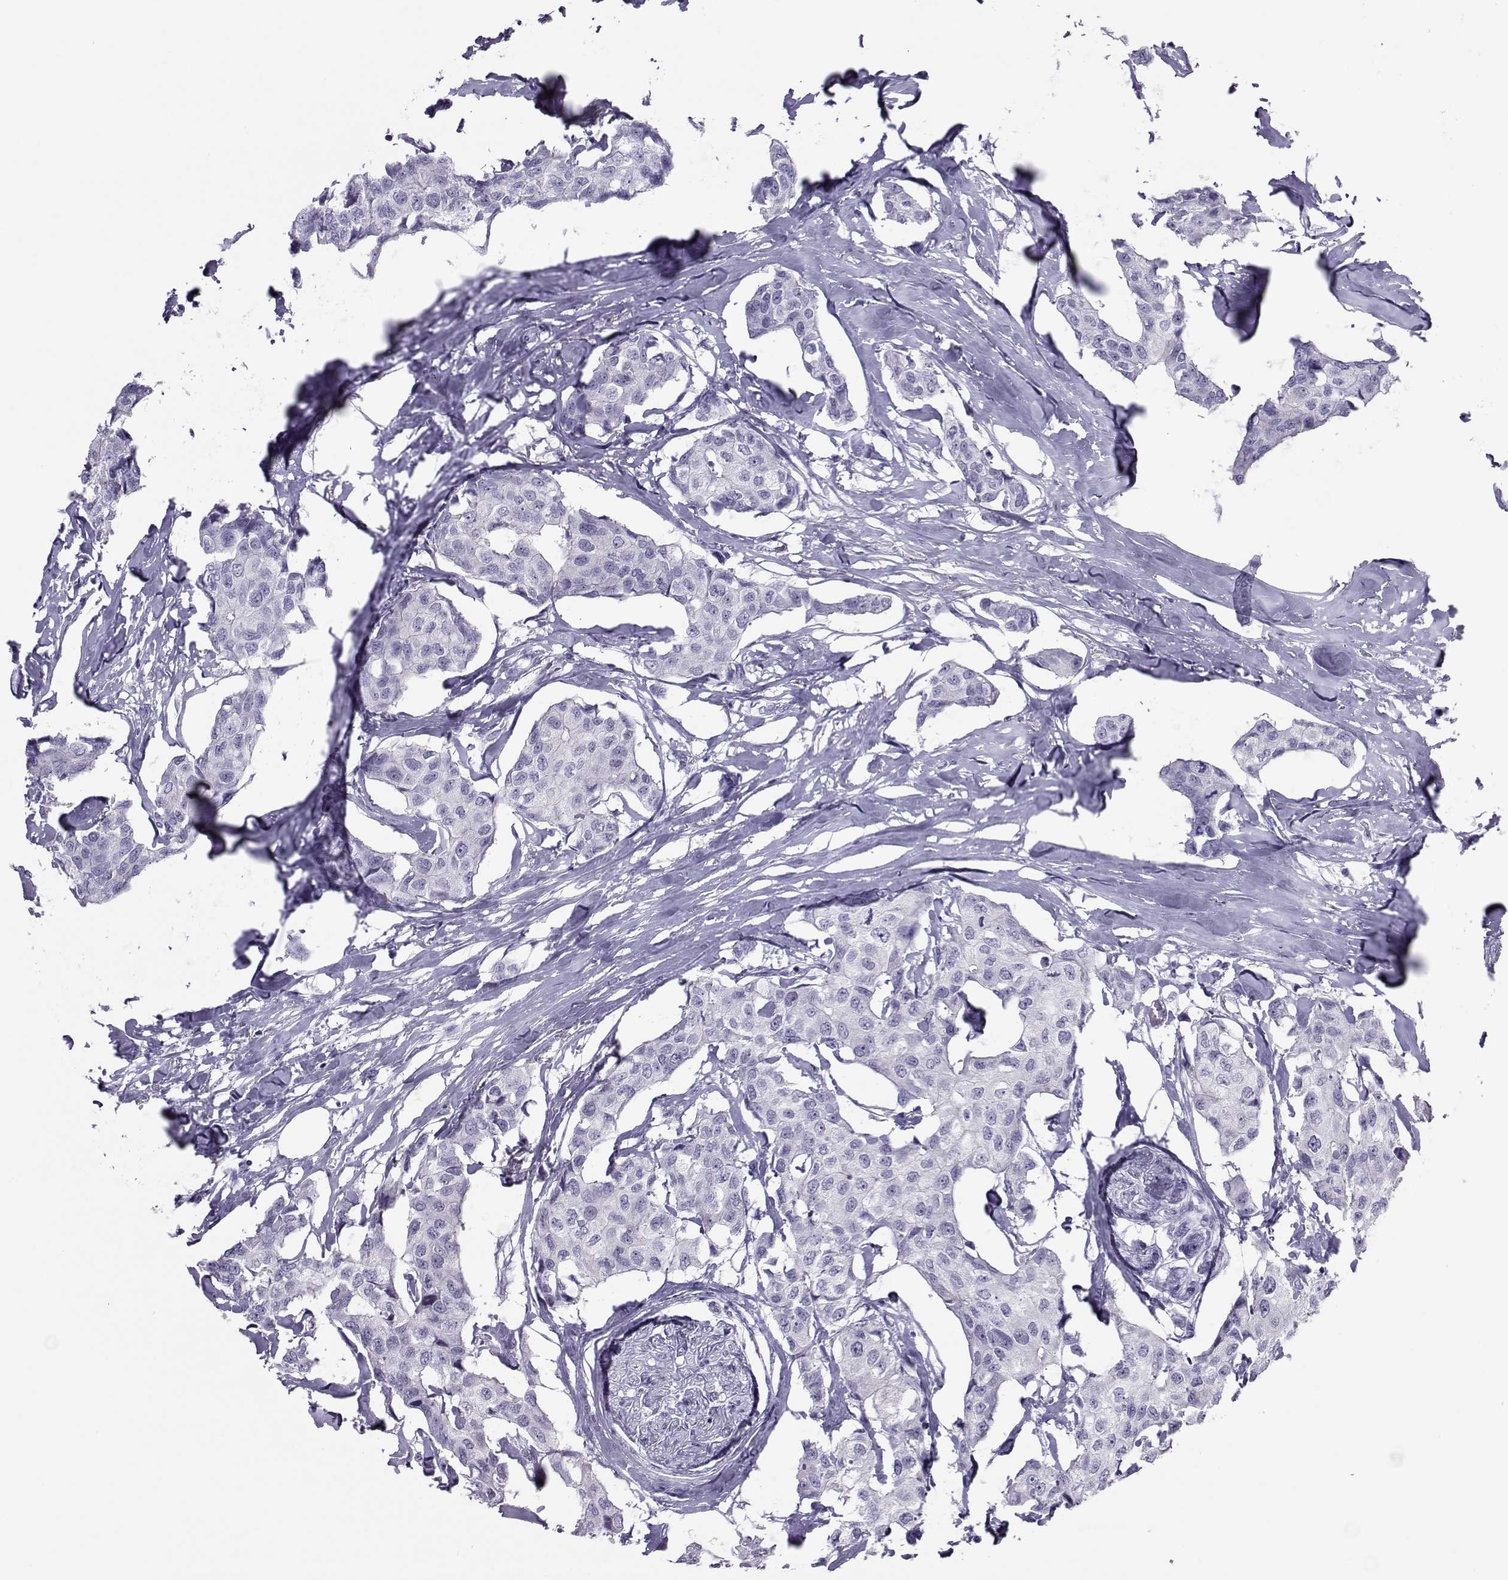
{"staining": {"intensity": "negative", "quantity": "none", "location": "none"}, "tissue": "breast cancer", "cell_type": "Tumor cells", "image_type": "cancer", "snomed": [{"axis": "morphology", "description": "Duct carcinoma"}, {"axis": "topography", "description": "Breast"}], "caption": "IHC image of breast cancer (intraductal carcinoma) stained for a protein (brown), which demonstrates no expression in tumor cells.", "gene": "TRPM7", "patient": {"sex": "female", "age": 80}}